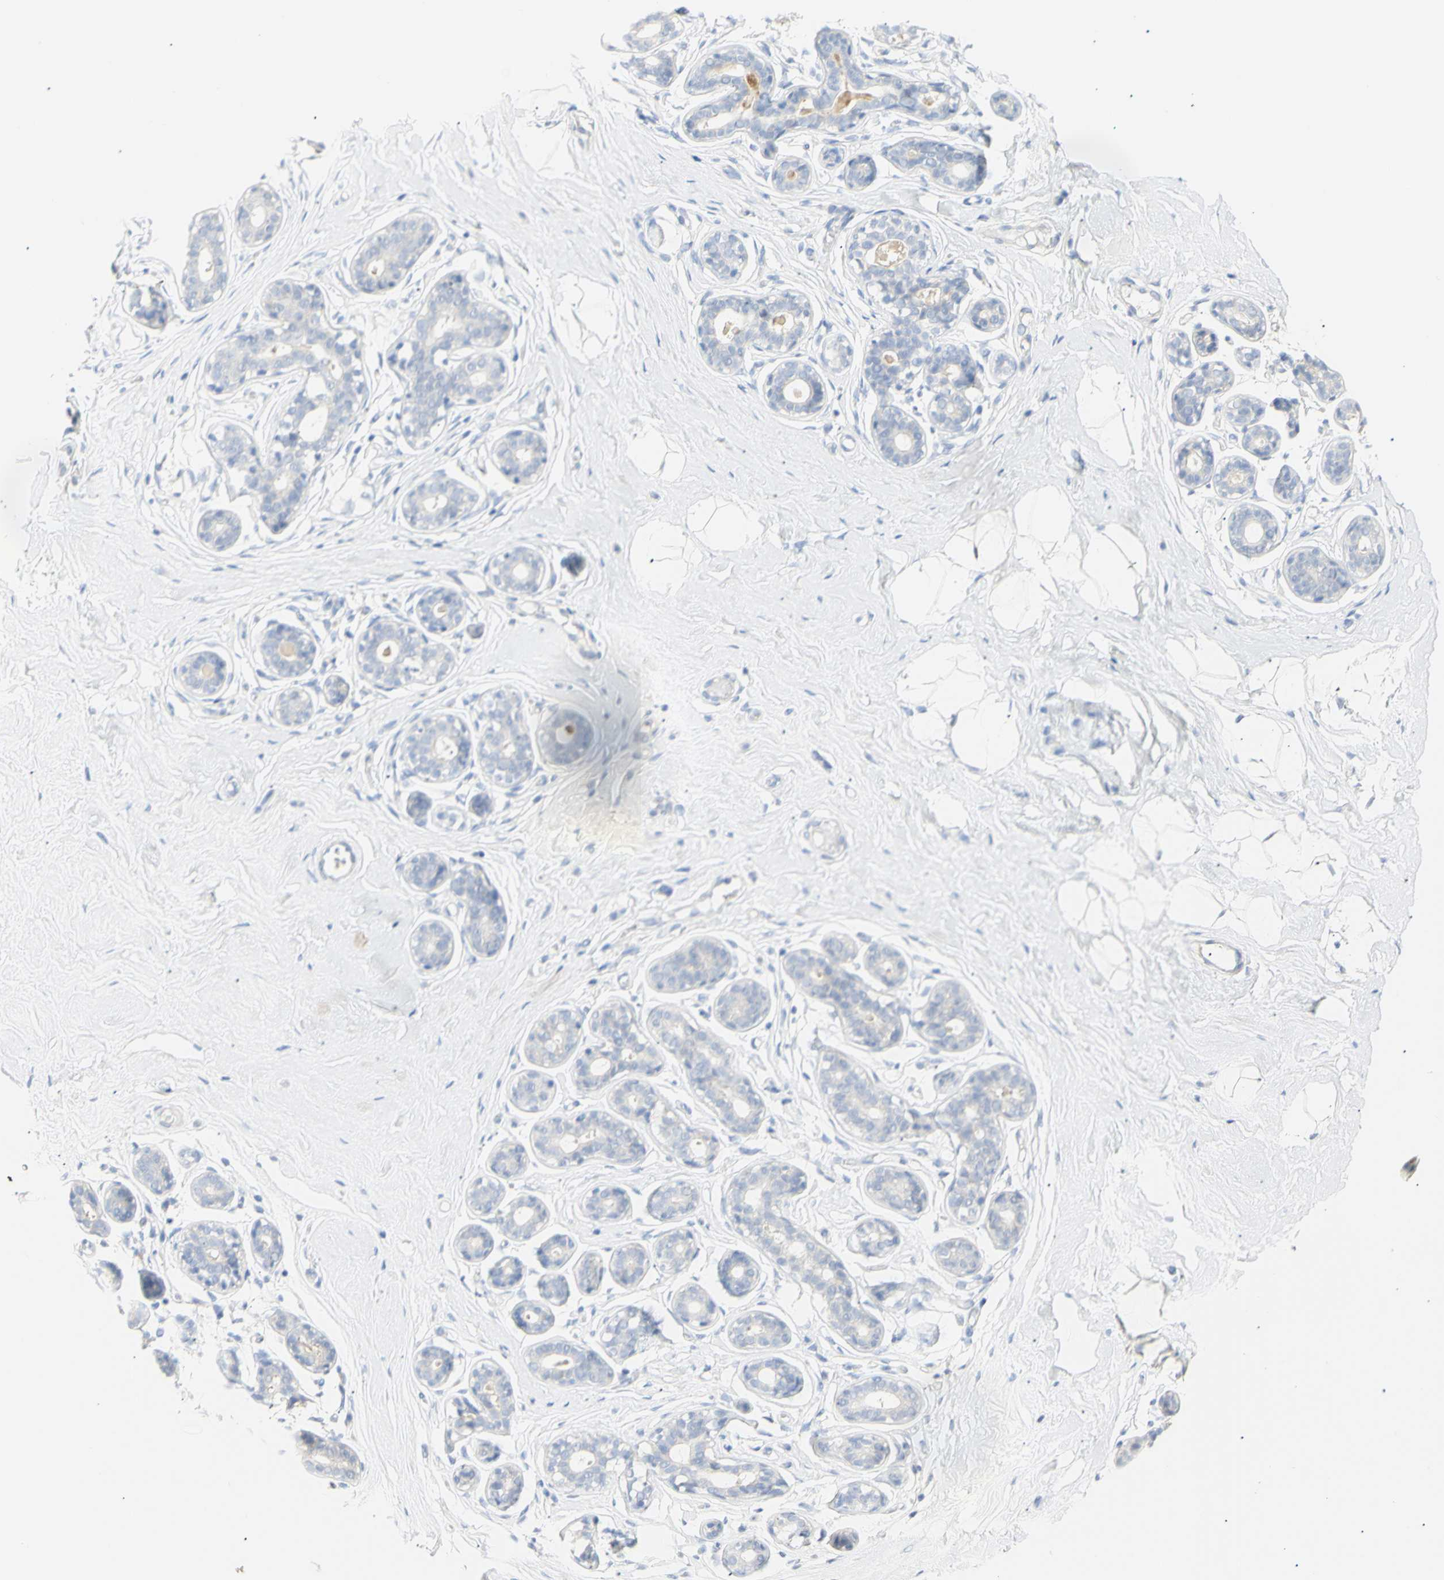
{"staining": {"intensity": "negative", "quantity": "none", "location": "none"}, "tissue": "breast", "cell_type": "Adipocytes", "image_type": "normal", "snomed": [{"axis": "morphology", "description": "Normal tissue, NOS"}, {"axis": "topography", "description": "Breast"}], "caption": "DAB immunohistochemical staining of benign human breast shows no significant positivity in adipocytes.", "gene": "B4GALNT3", "patient": {"sex": "female", "age": 23}}